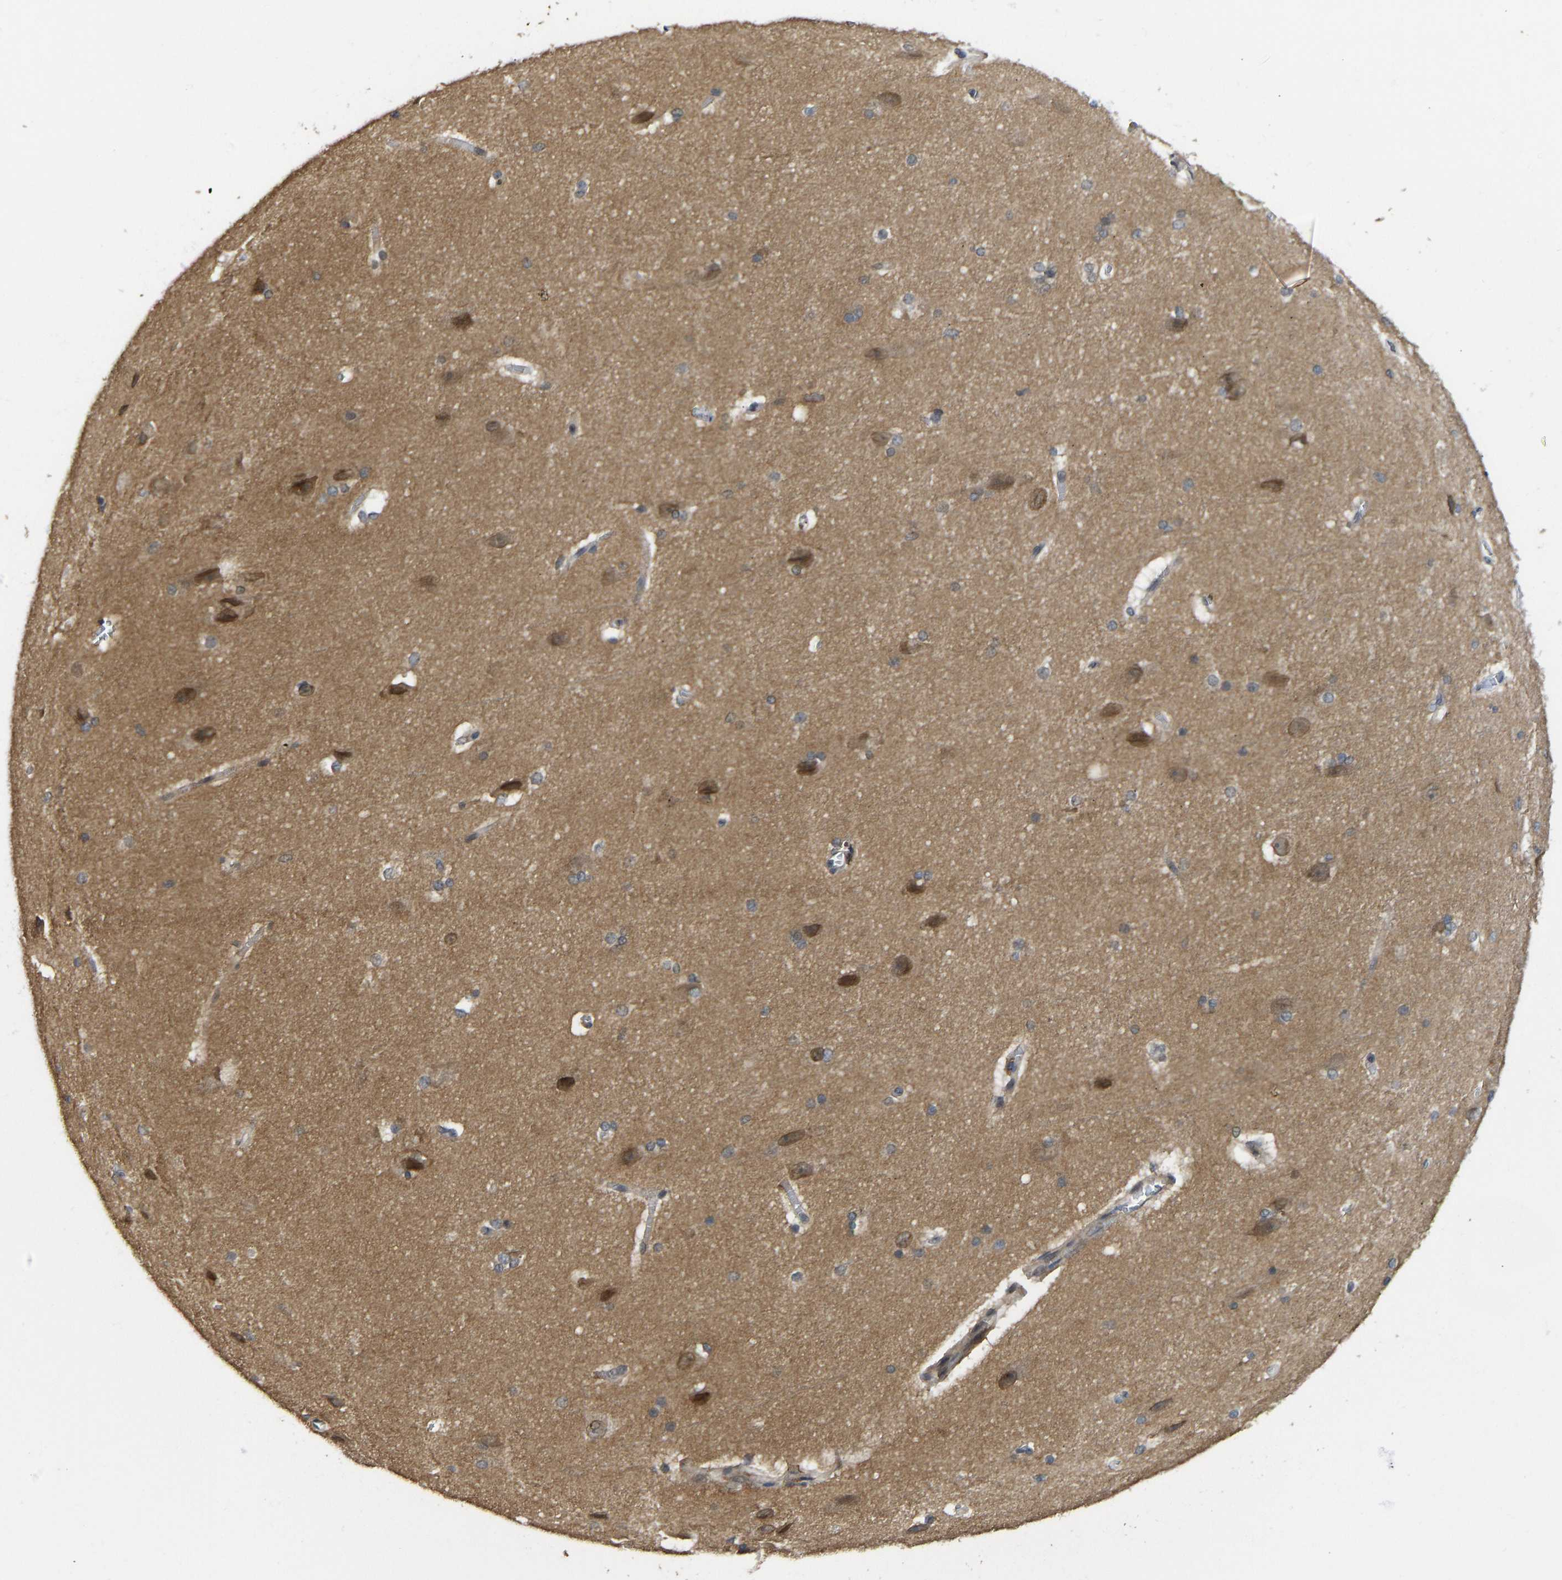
{"staining": {"intensity": "moderate", "quantity": "<25%", "location": "cytoplasmic/membranous"}, "tissue": "cerebral cortex", "cell_type": "Endothelial cells", "image_type": "normal", "snomed": [{"axis": "morphology", "description": "Normal tissue, NOS"}, {"axis": "topography", "description": "Cerebral cortex"}, {"axis": "topography", "description": "Hippocampus"}], "caption": "IHC of normal cerebral cortex shows low levels of moderate cytoplasmic/membranous positivity in approximately <25% of endothelial cells.", "gene": "NDRG3", "patient": {"sex": "female", "age": 19}}